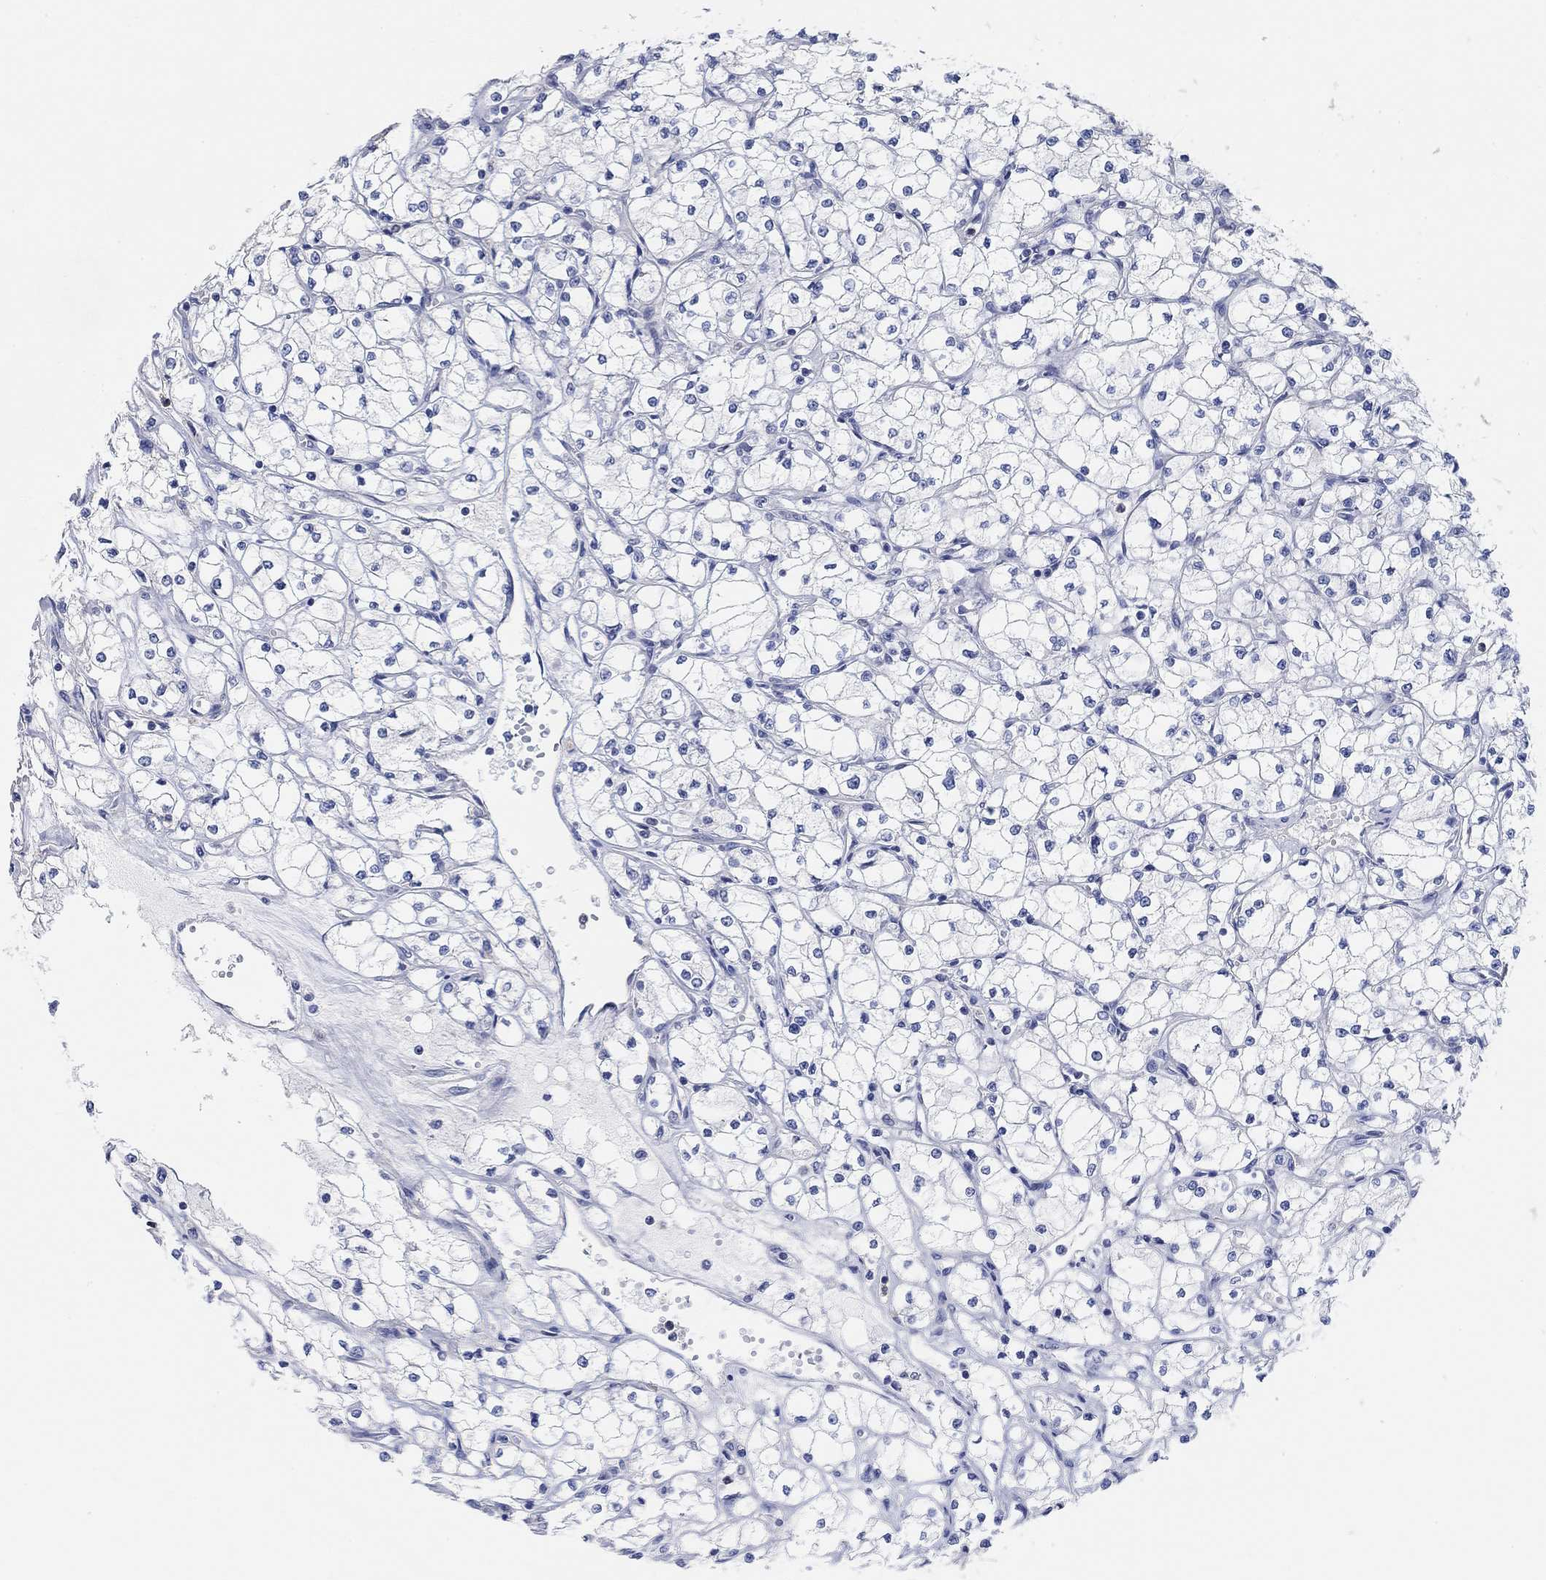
{"staining": {"intensity": "negative", "quantity": "none", "location": "none"}, "tissue": "renal cancer", "cell_type": "Tumor cells", "image_type": "cancer", "snomed": [{"axis": "morphology", "description": "Adenocarcinoma, NOS"}, {"axis": "topography", "description": "Kidney"}], "caption": "Adenocarcinoma (renal) was stained to show a protein in brown. There is no significant positivity in tumor cells. (Brightfield microscopy of DAB (3,3'-diaminobenzidine) immunohistochemistry at high magnification).", "gene": "NLRP14", "patient": {"sex": "male", "age": 67}}